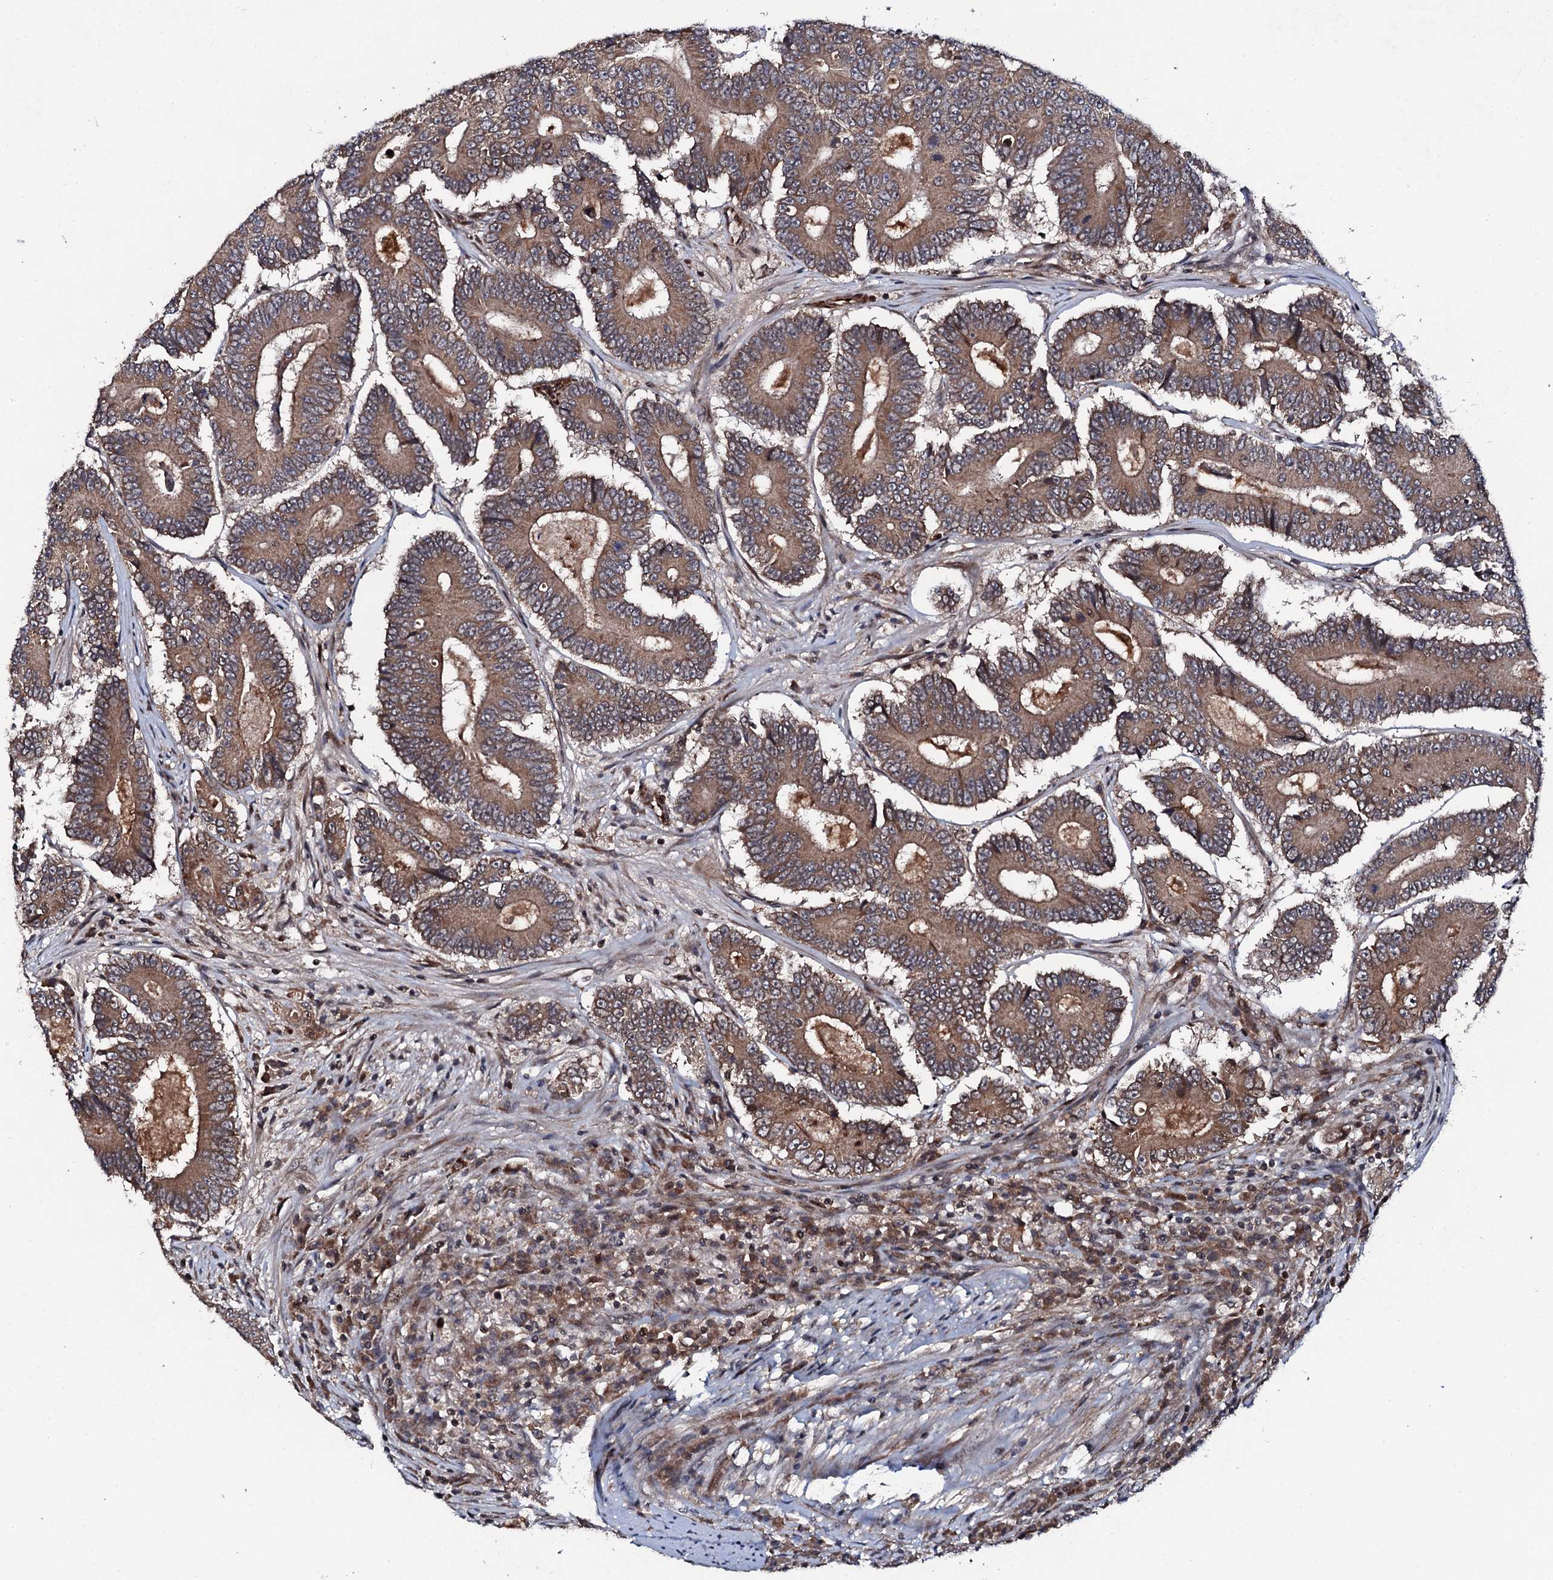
{"staining": {"intensity": "moderate", "quantity": ">75%", "location": "cytoplasmic/membranous"}, "tissue": "colorectal cancer", "cell_type": "Tumor cells", "image_type": "cancer", "snomed": [{"axis": "morphology", "description": "Adenocarcinoma, NOS"}, {"axis": "topography", "description": "Colon"}], "caption": "IHC photomicrograph of human colorectal cancer stained for a protein (brown), which reveals medium levels of moderate cytoplasmic/membranous staining in approximately >75% of tumor cells.", "gene": "FAM111A", "patient": {"sex": "male", "age": 83}}